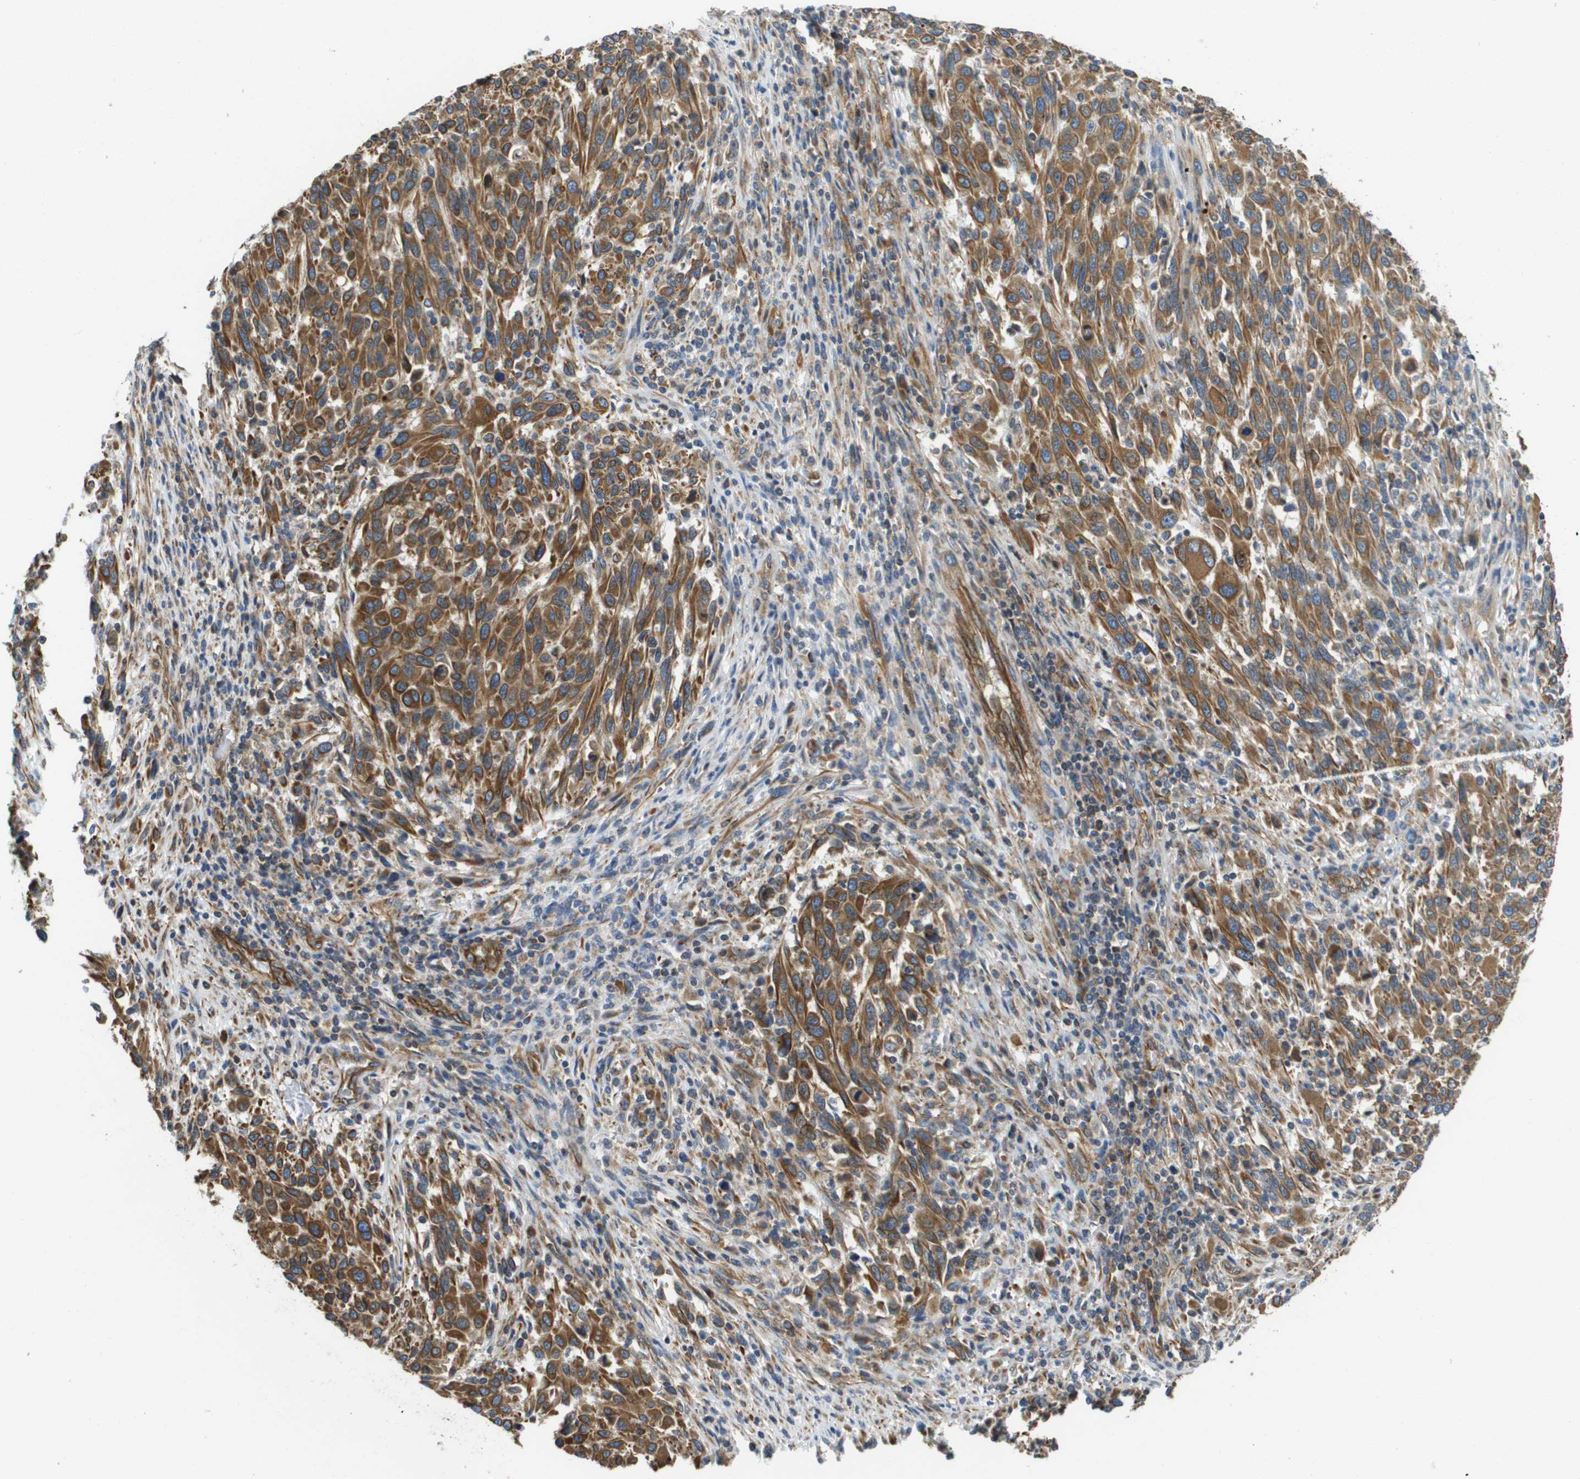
{"staining": {"intensity": "moderate", "quantity": ">75%", "location": "cytoplasmic/membranous"}, "tissue": "melanoma", "cell_type": "Tumor cells", "image_type": "cancer", "snomed": [{"axis": "morphology", "description": "Malignant melanoma, Metastatic site"}, {"axis": "topography", "description": "Lymph node"}], "caption": "Human melanoma stained with a brown dye displays moderate cytoplasmic/membranous positive expression in about >75% of tumor cells.", "gene": "HSD17B12", "patient": {"sex": "male", "age": 61}}